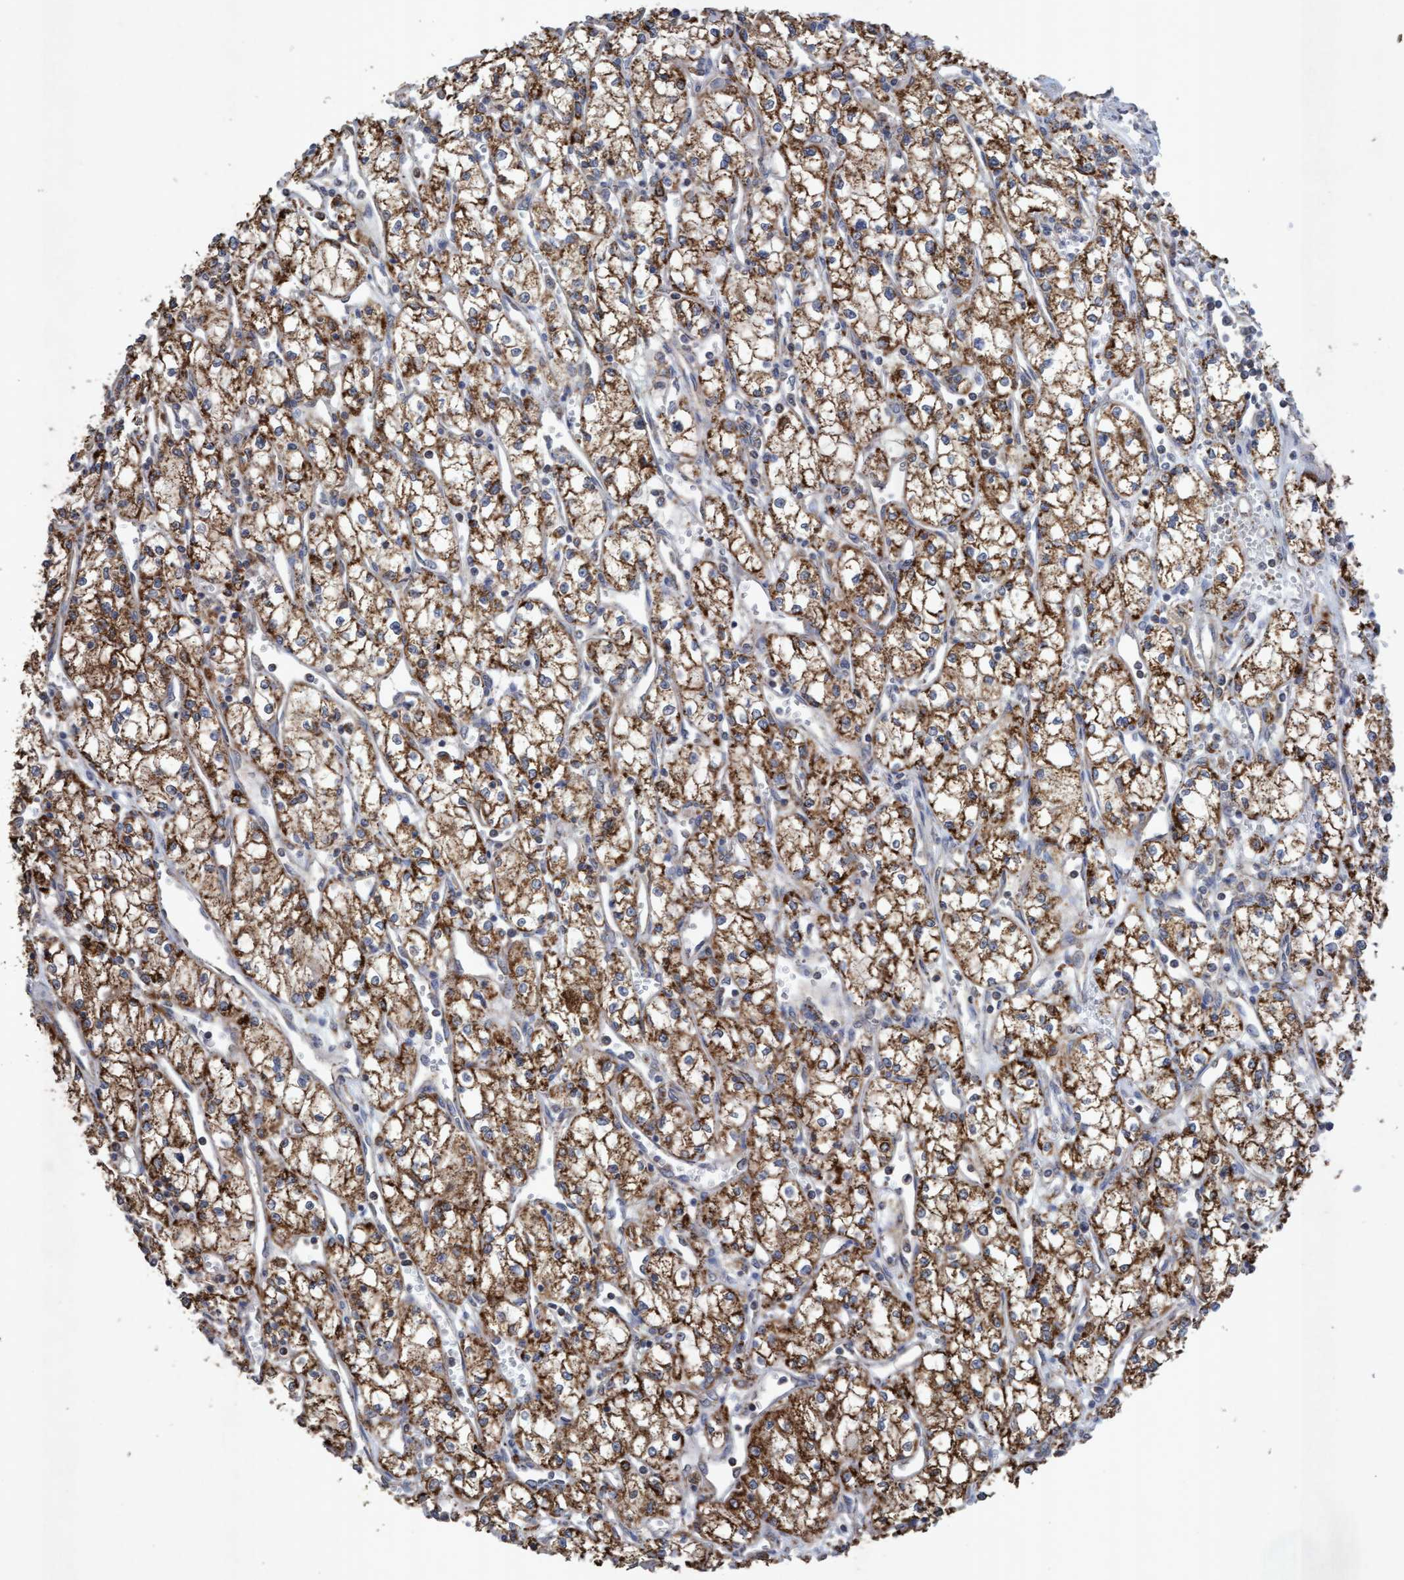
{"staining": {"intensity": "moderate", "quantity": ">75%", "location": "cytoplasmic/membranous"}, "tissue": "renal cancer", "cell_type": "Tumor cells", "image_type": "cancer", "snomed": [{"axis": "morphology", "description": "Adenocarcinoma, NOS"}, {"axis": "topography", "description": "Kidney"}], "caption": "Moderate cytoplasmic/membranous positivity for a protein is appreciated in approximately >75% of tumor cells of renal cancer (adenocarcinoma) using immunohistochemistry (IHC).", "gene": "ATPAF2", "patient": {"sex": "male", "age": 59}}